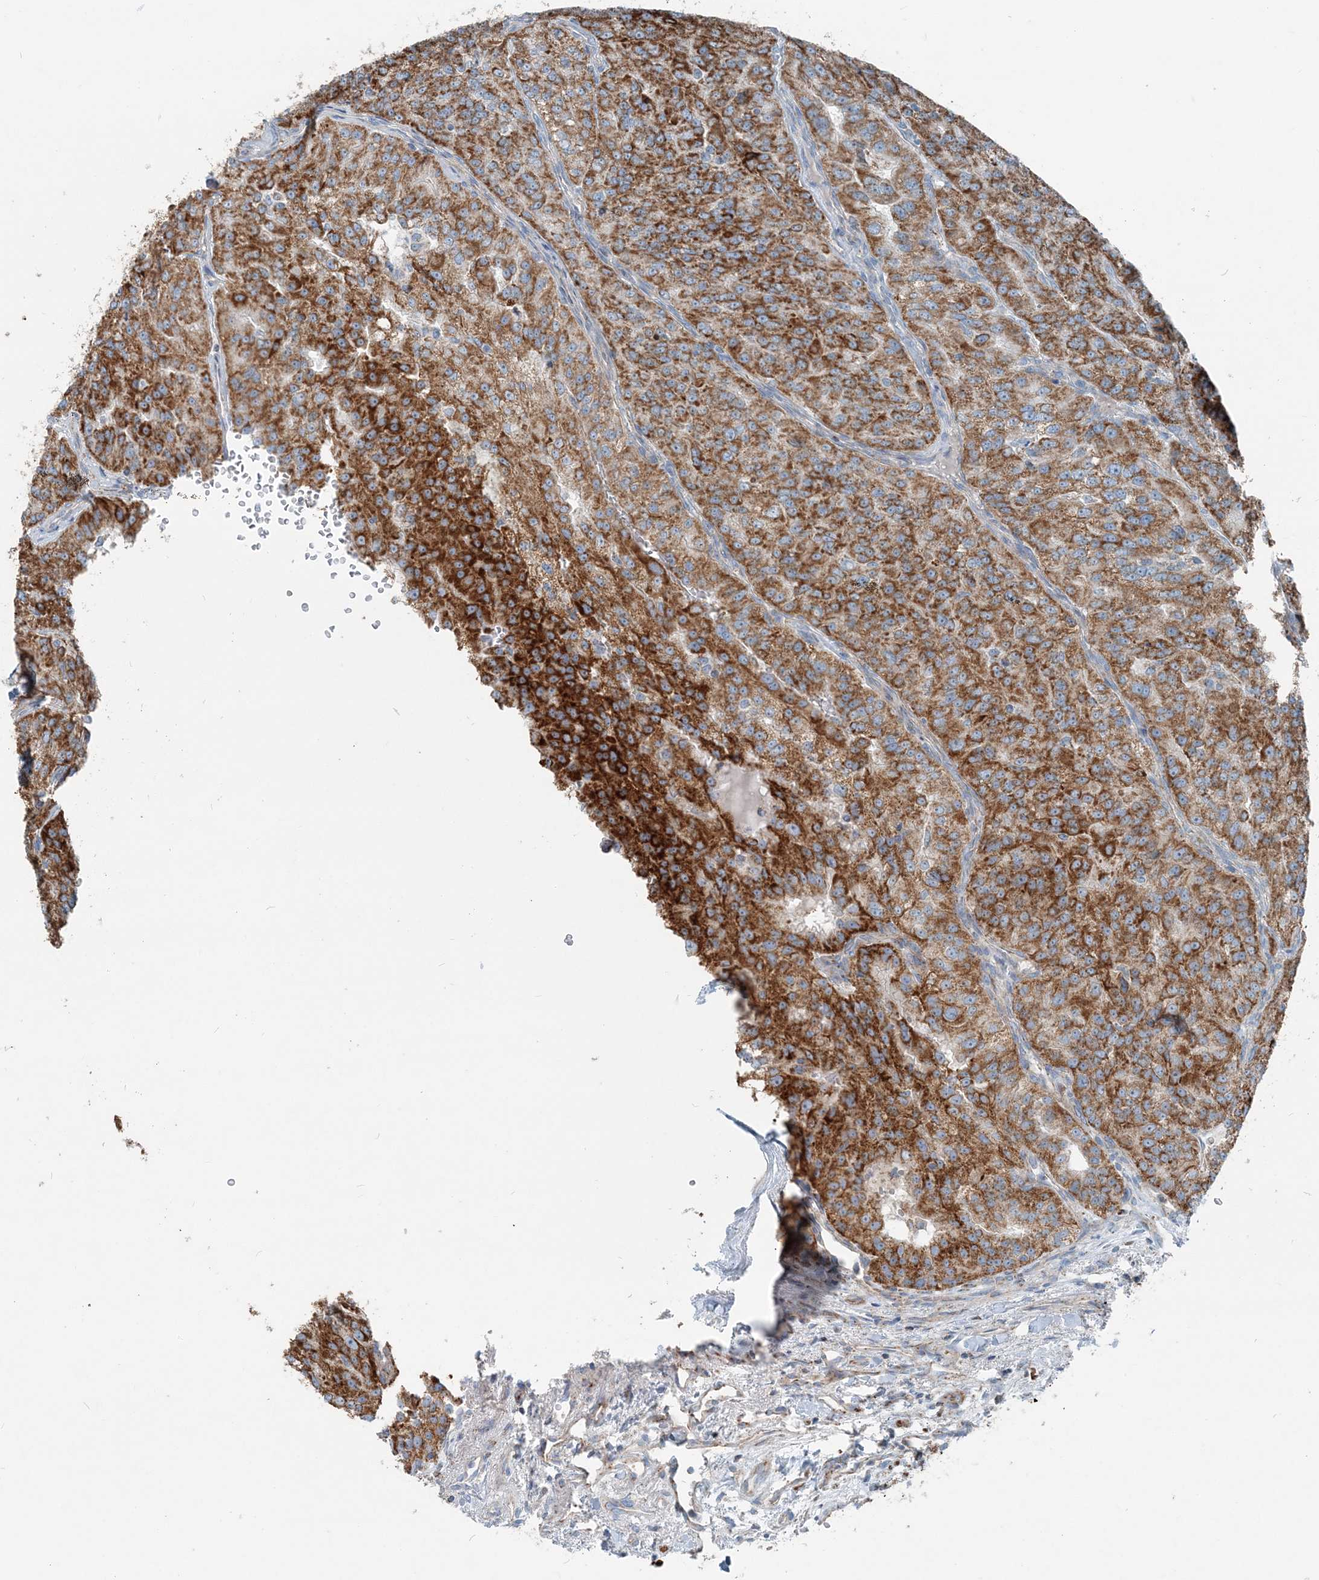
{"staining": {"intensity": "strong", "quantity": ">75%", "location": "cytoplasmic/membranous"}, "tissue": "renal cancer", "cell_type": "Tumor cells", "image_type": "cancer", "snomed": [{"axis": "morphology", "description": "Adenocarcinoma, NOS"}, {"axis": "topography", "description": "Kidney"}], "caption": "Tumor cells show strong cytoplasmic/membranous expression in about >75% of cells in renal cancer (adenocarcinoma). (brown staining indicates protein expression, while blue staining denotes nuclei).", "gene": "INTU", "patient": {"sex": "female", "age": 63}}